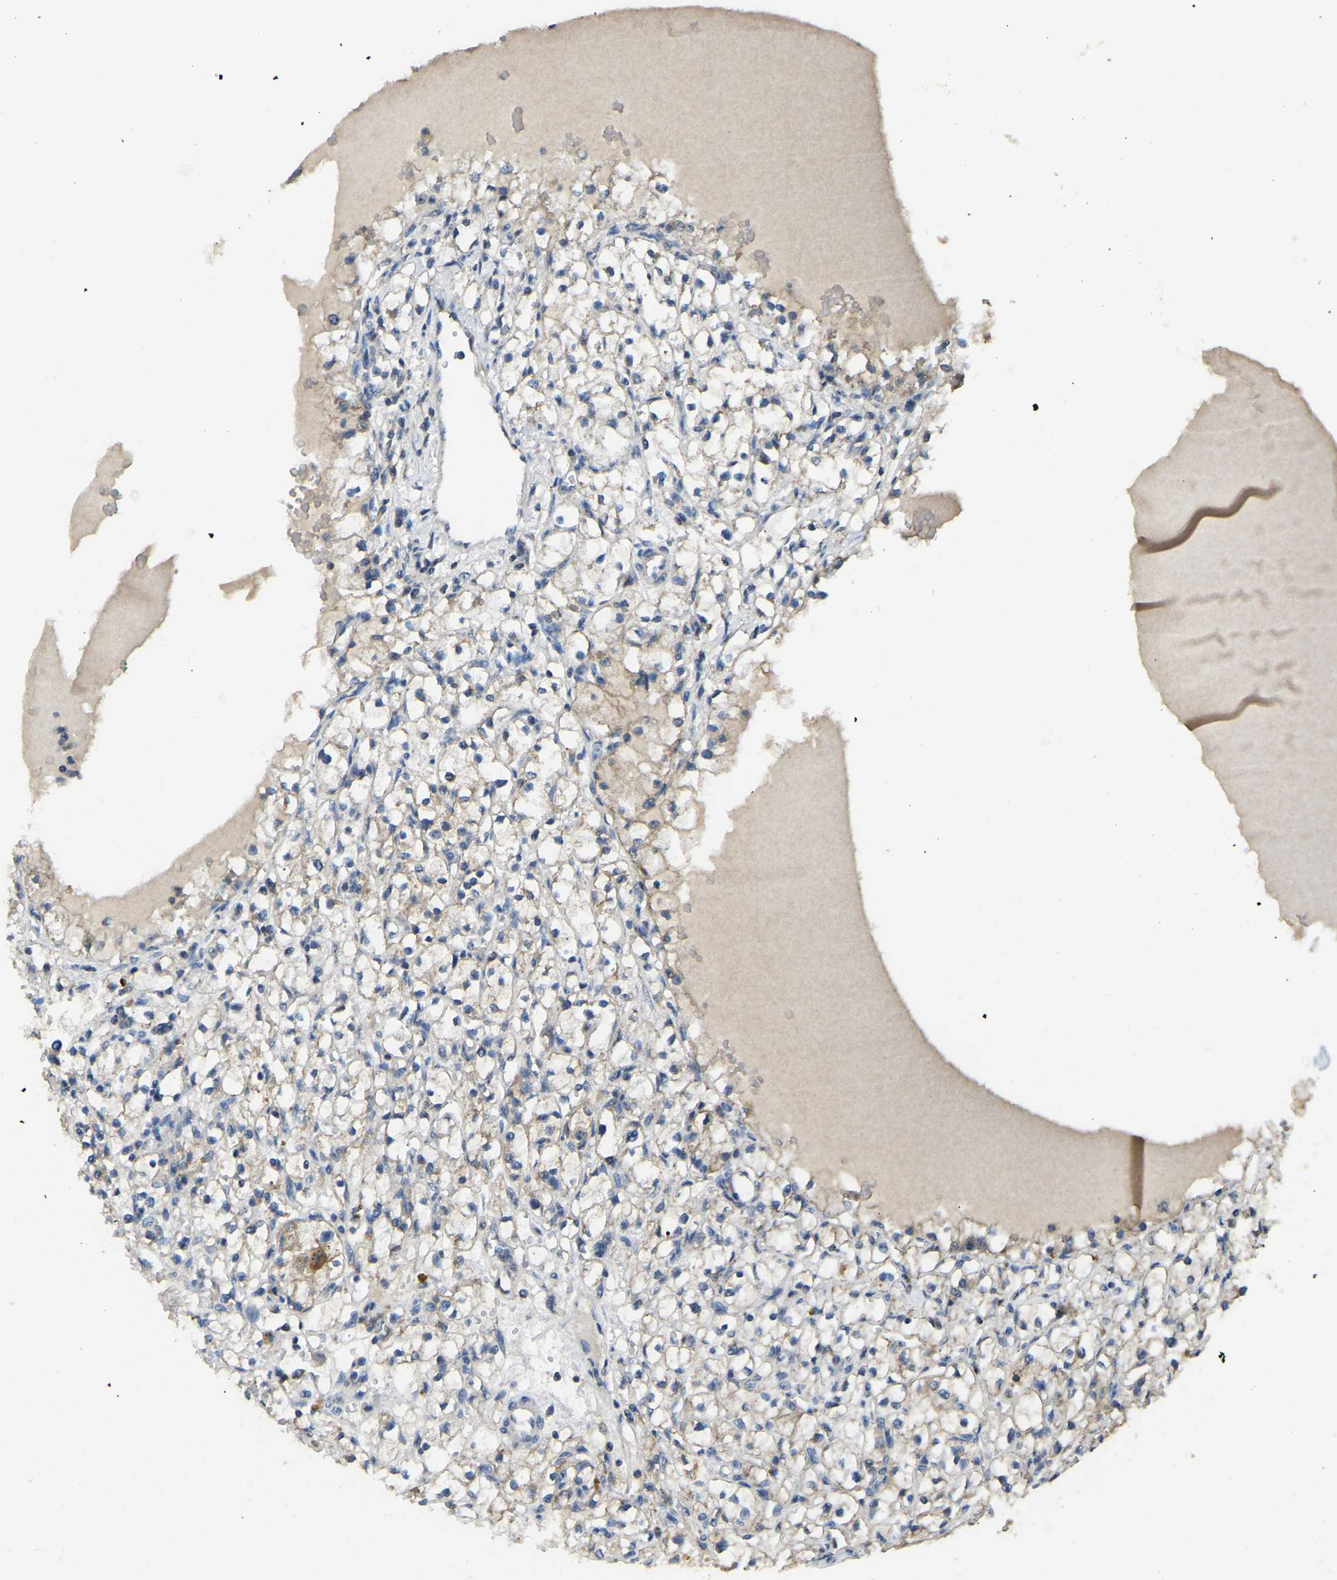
{"staining": {"intensity": "weak", "quantity": "25%-75%", "location": "cytoplasmic/membranous"}, "tissue": "renal cancer", "cell_type": "Tumor cells", "image_type": "cancer", "snomed": [{"axis": "morphology", "description": "Adenocarcinoma, NOS"}, {"axis": "topography", "description": "Kidney"}], "caption": "DAB immunohistochemical staining of adenocarcinoma (renal) displays weak cytoplasmic/membranous protein expression in approximately 25%-75% of tumor cells.", "gene": "ZNF200", "patient": {"sex": "male", "age": 56}}